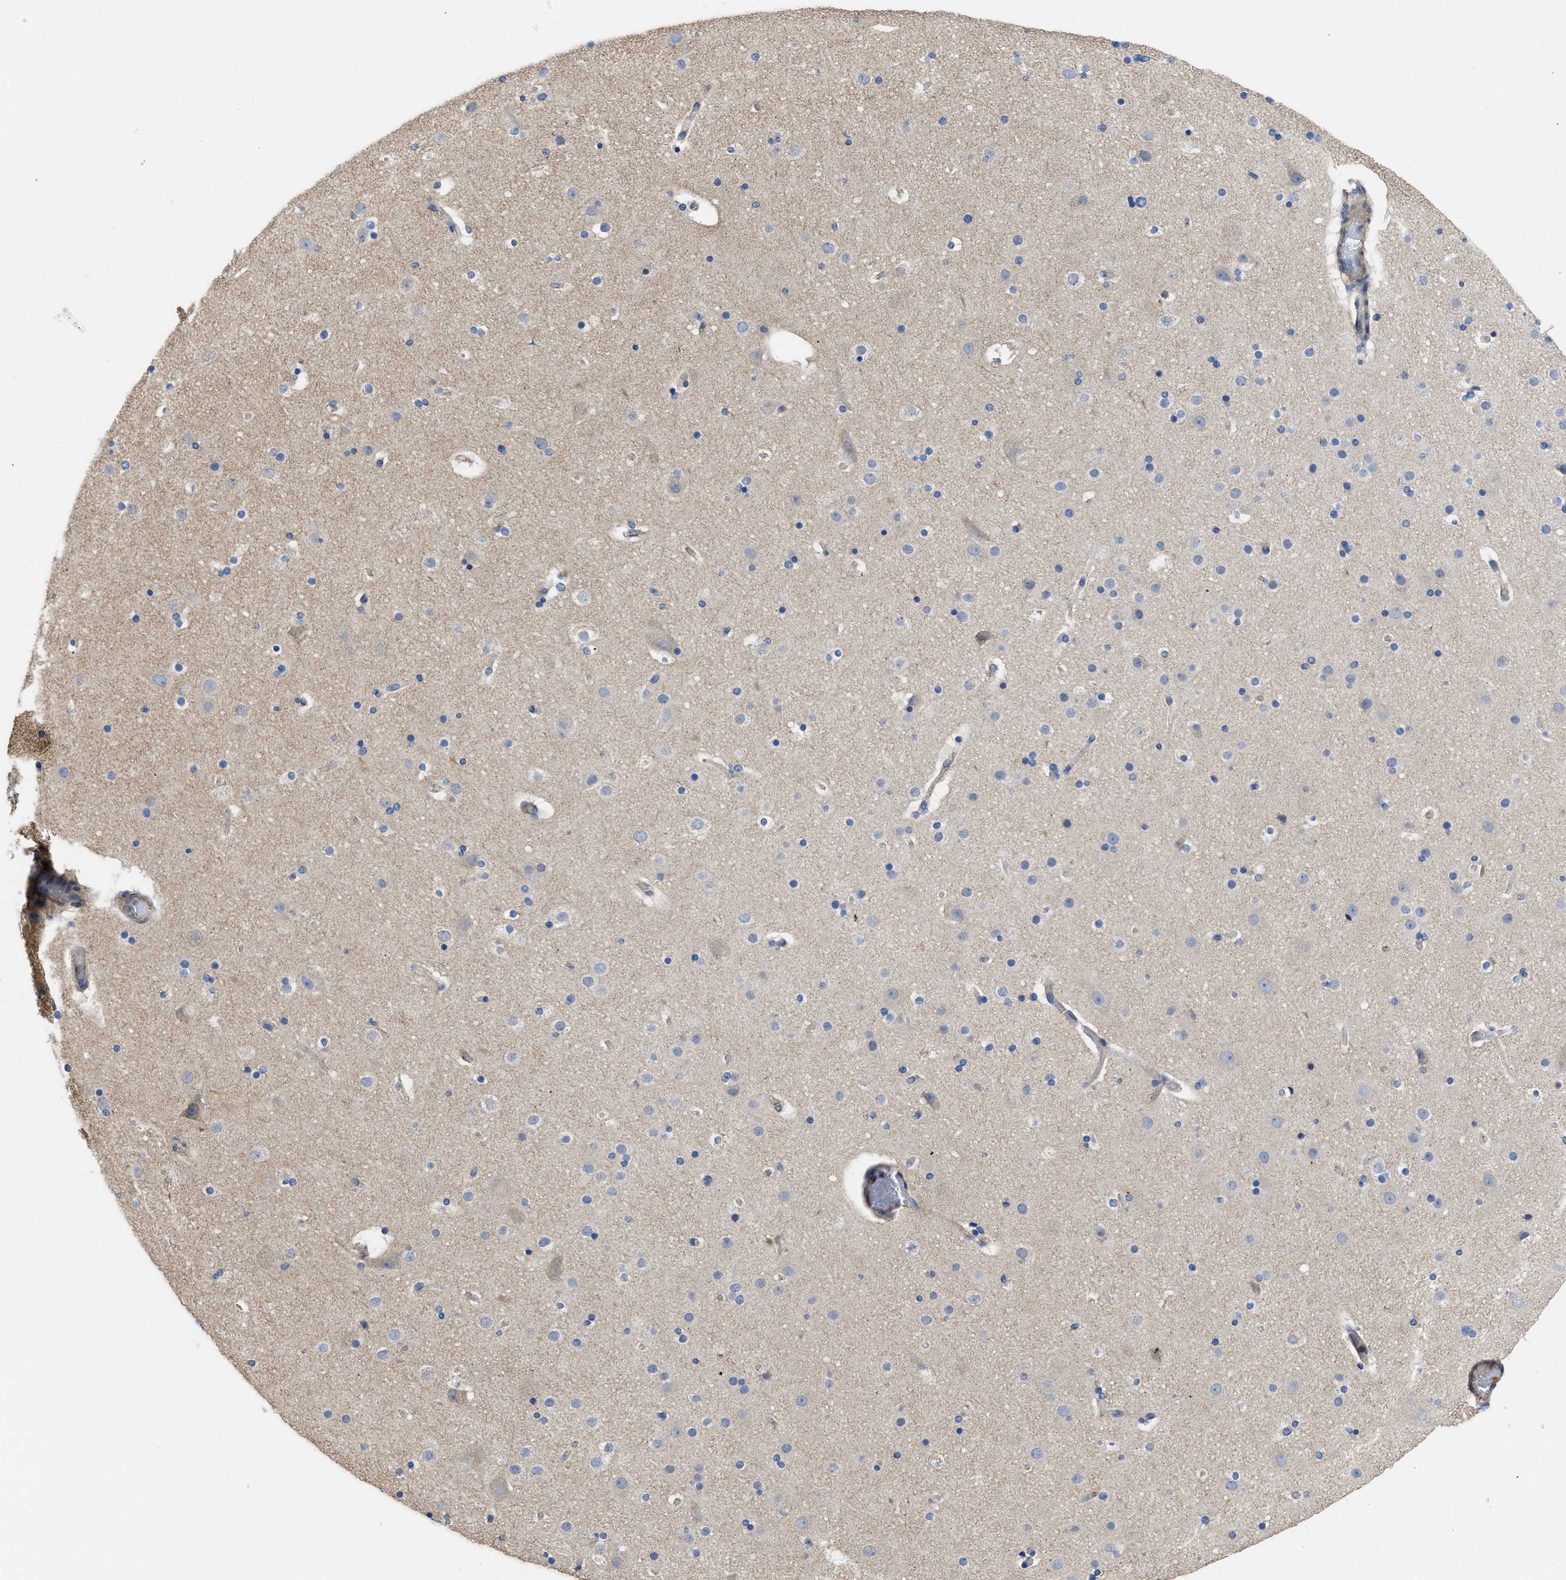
{"staining": {"intensity": "weak", "quantity": "25%-75%", "location": "cytoplasmic/membranous"}, "tissue": "cerebral cortex", "cell_type": "Endothelial cells", "image_type": "normal", "snomed": [{"axis": "morphology", "description": "Normal tissue, NOS"}, {"axis": "topography", "description": "Cerebral cortex"}], "caption": "About 25%-75% of endothelial cells in benign cerebral cortex demonstrate weak cytoplasmic/membranous protein positivity as visualized by brown immunohistochemical staining.", "gene": "USP4", "patient": {"sex": "male", "age": 57}}